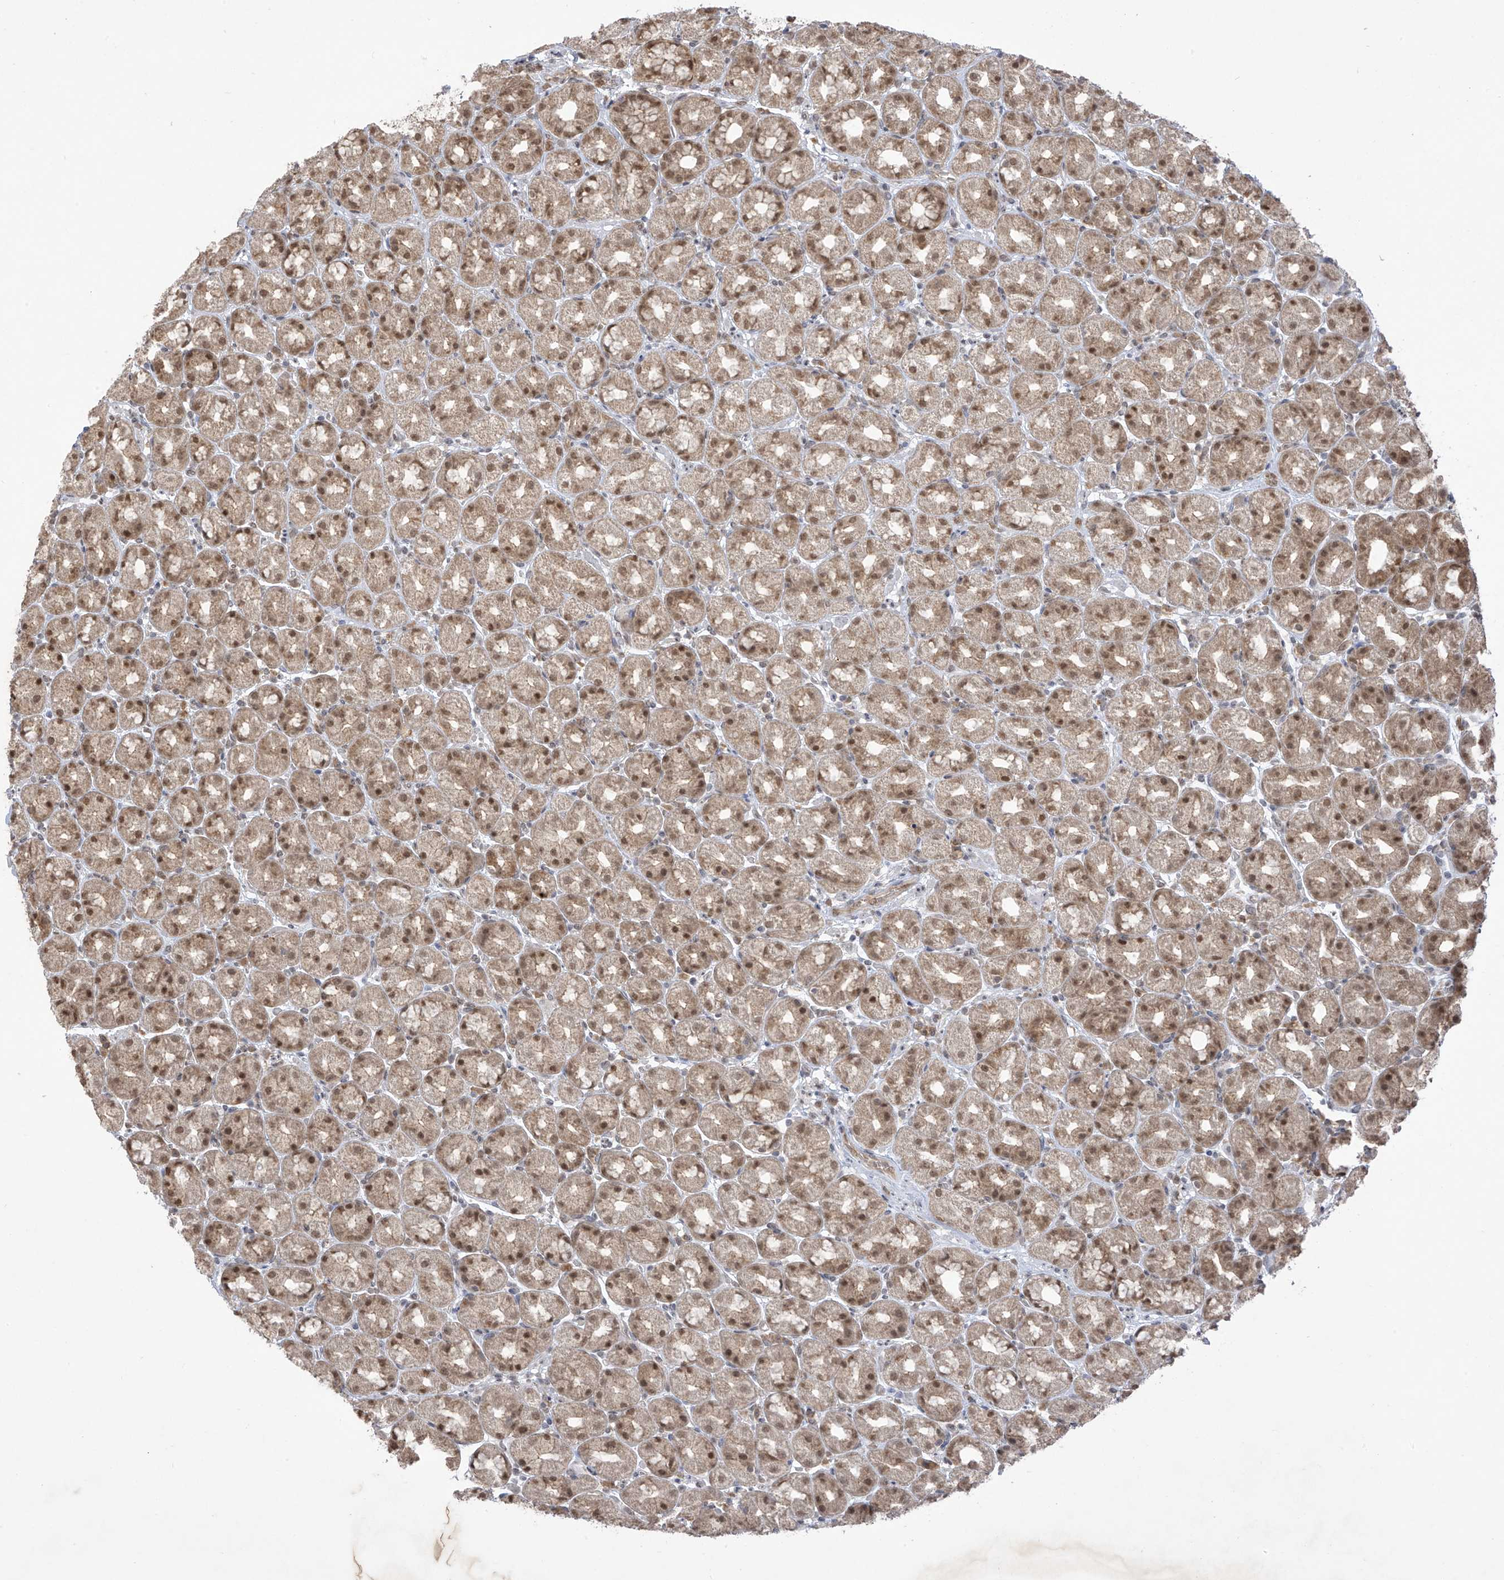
{"staining": {"intensity": "moderate", "quantity": ">75%", "location": "cytoplasmic/membranous,nuclear"}, "tissue": "stomach", "cell_type": "Glandular cells", "image_type": "normal", "snomed": [{"axis": "morphology", "description": "Normal tissue, NOS"}, {"axis": "topography", "description": "Stomach, upper"}], "caption": "Immunohistochemistry micrograph of benign stomach stained for a protein (brown), which reveals medium levels of moderate cytoplasmic/membranous,nuclear positivity in approximately >75% of glandular cells.", "gene": "LCOR", "patient": {"sex": "male", "age": 68}}